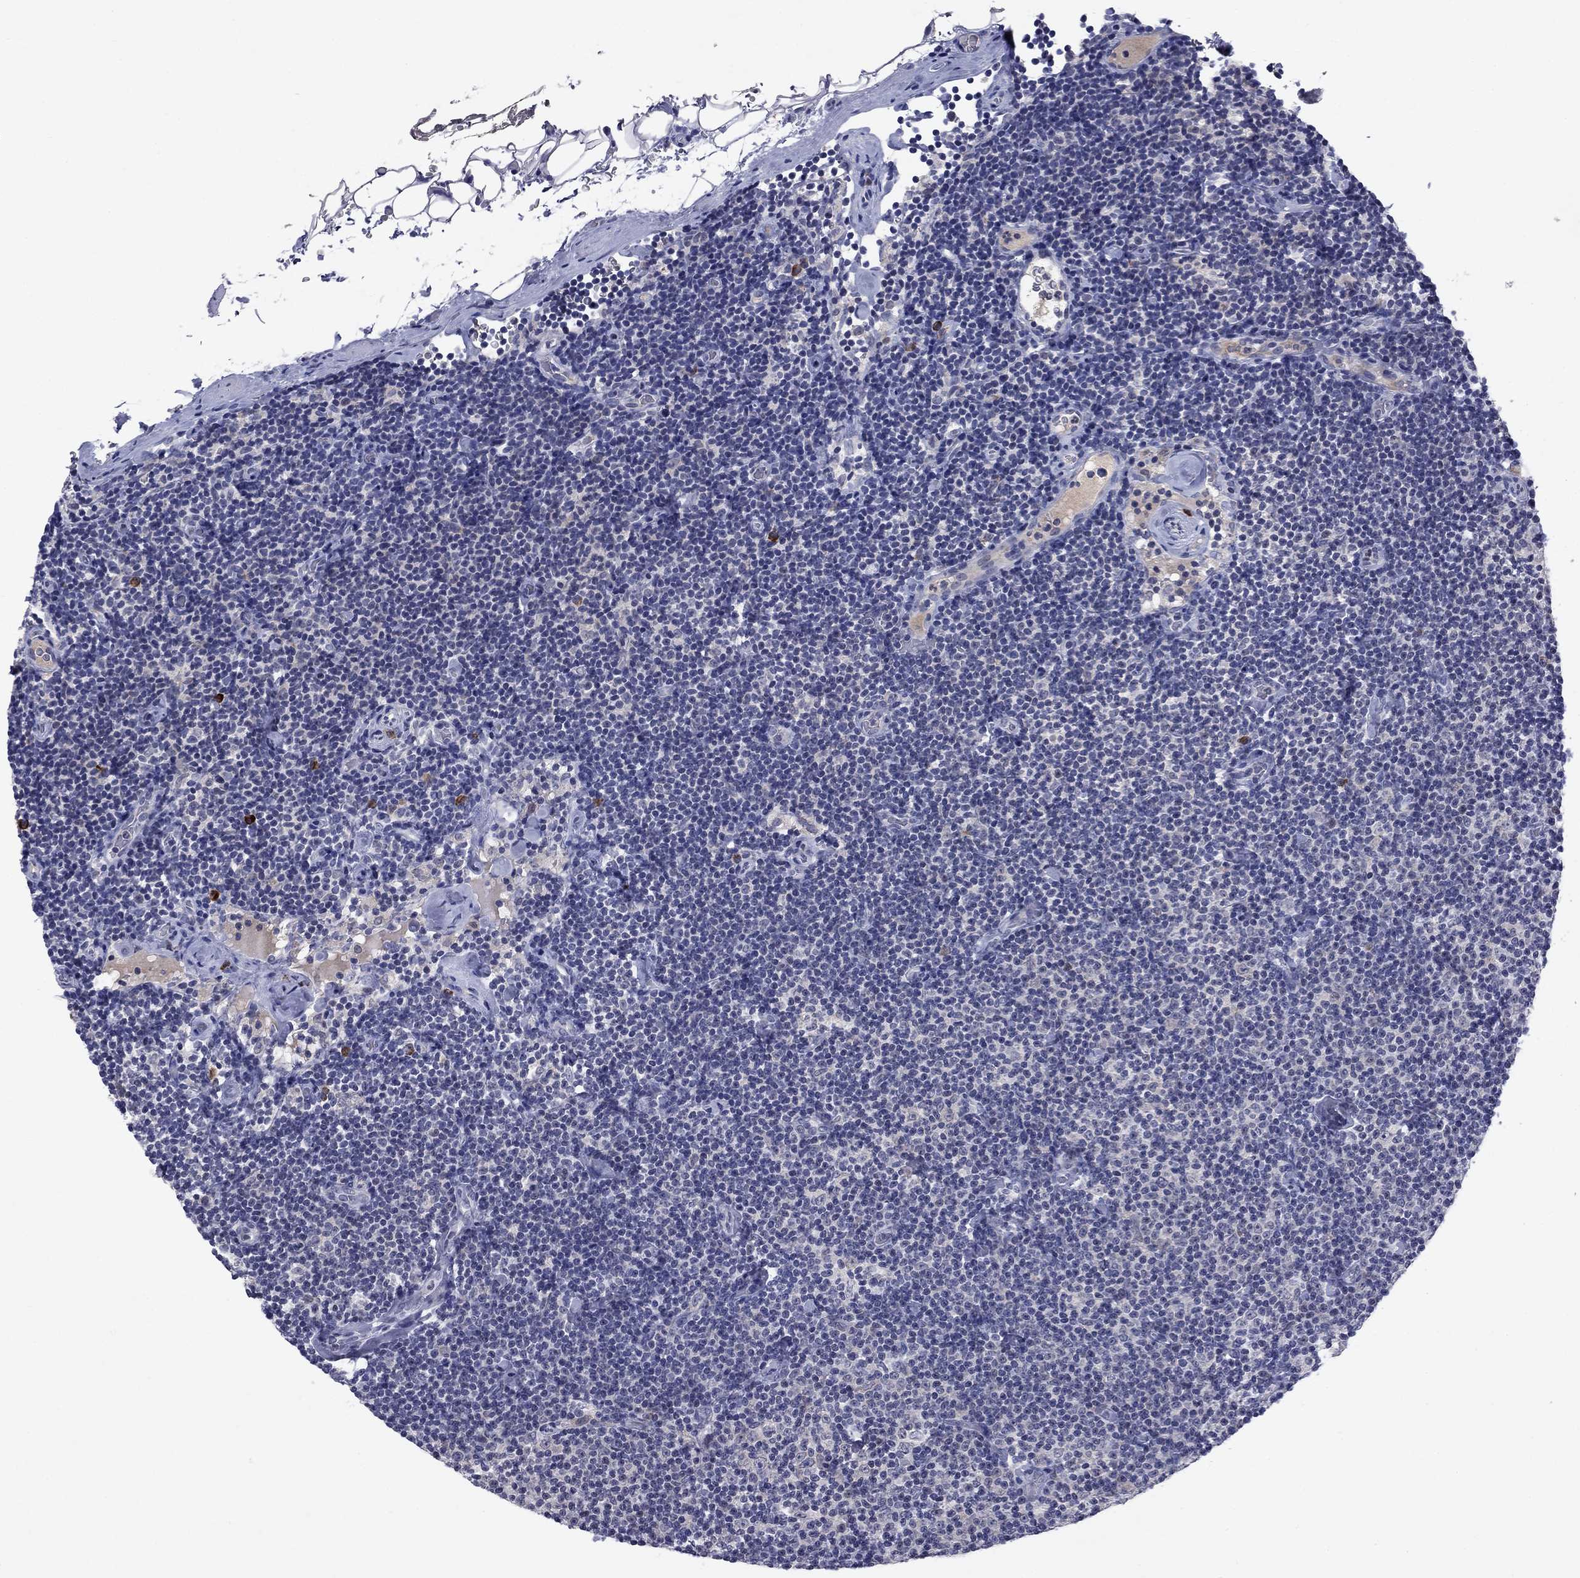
{"staining": {"intensity": "negative", "quantity": "none", "location": "none"}, "tissue": "lymphoma", "cell_type": "Tumor cells", "image_type": "cancer", "snomed": [{"axis": "morphology", "description": "Malignant lymphoma, non-Hodgkin's type, Low grade"}, {"axis": "topography", "description": "Lymph node"}], "caption": "This is a histopathology image of immunohistochemistry staining of low-grade malignant lymphoma, non-Hodgkin's type, which shows no positivity in tumor cells.", "gene": "ECM1", "patient": {"sex": "male", "age": 81}}